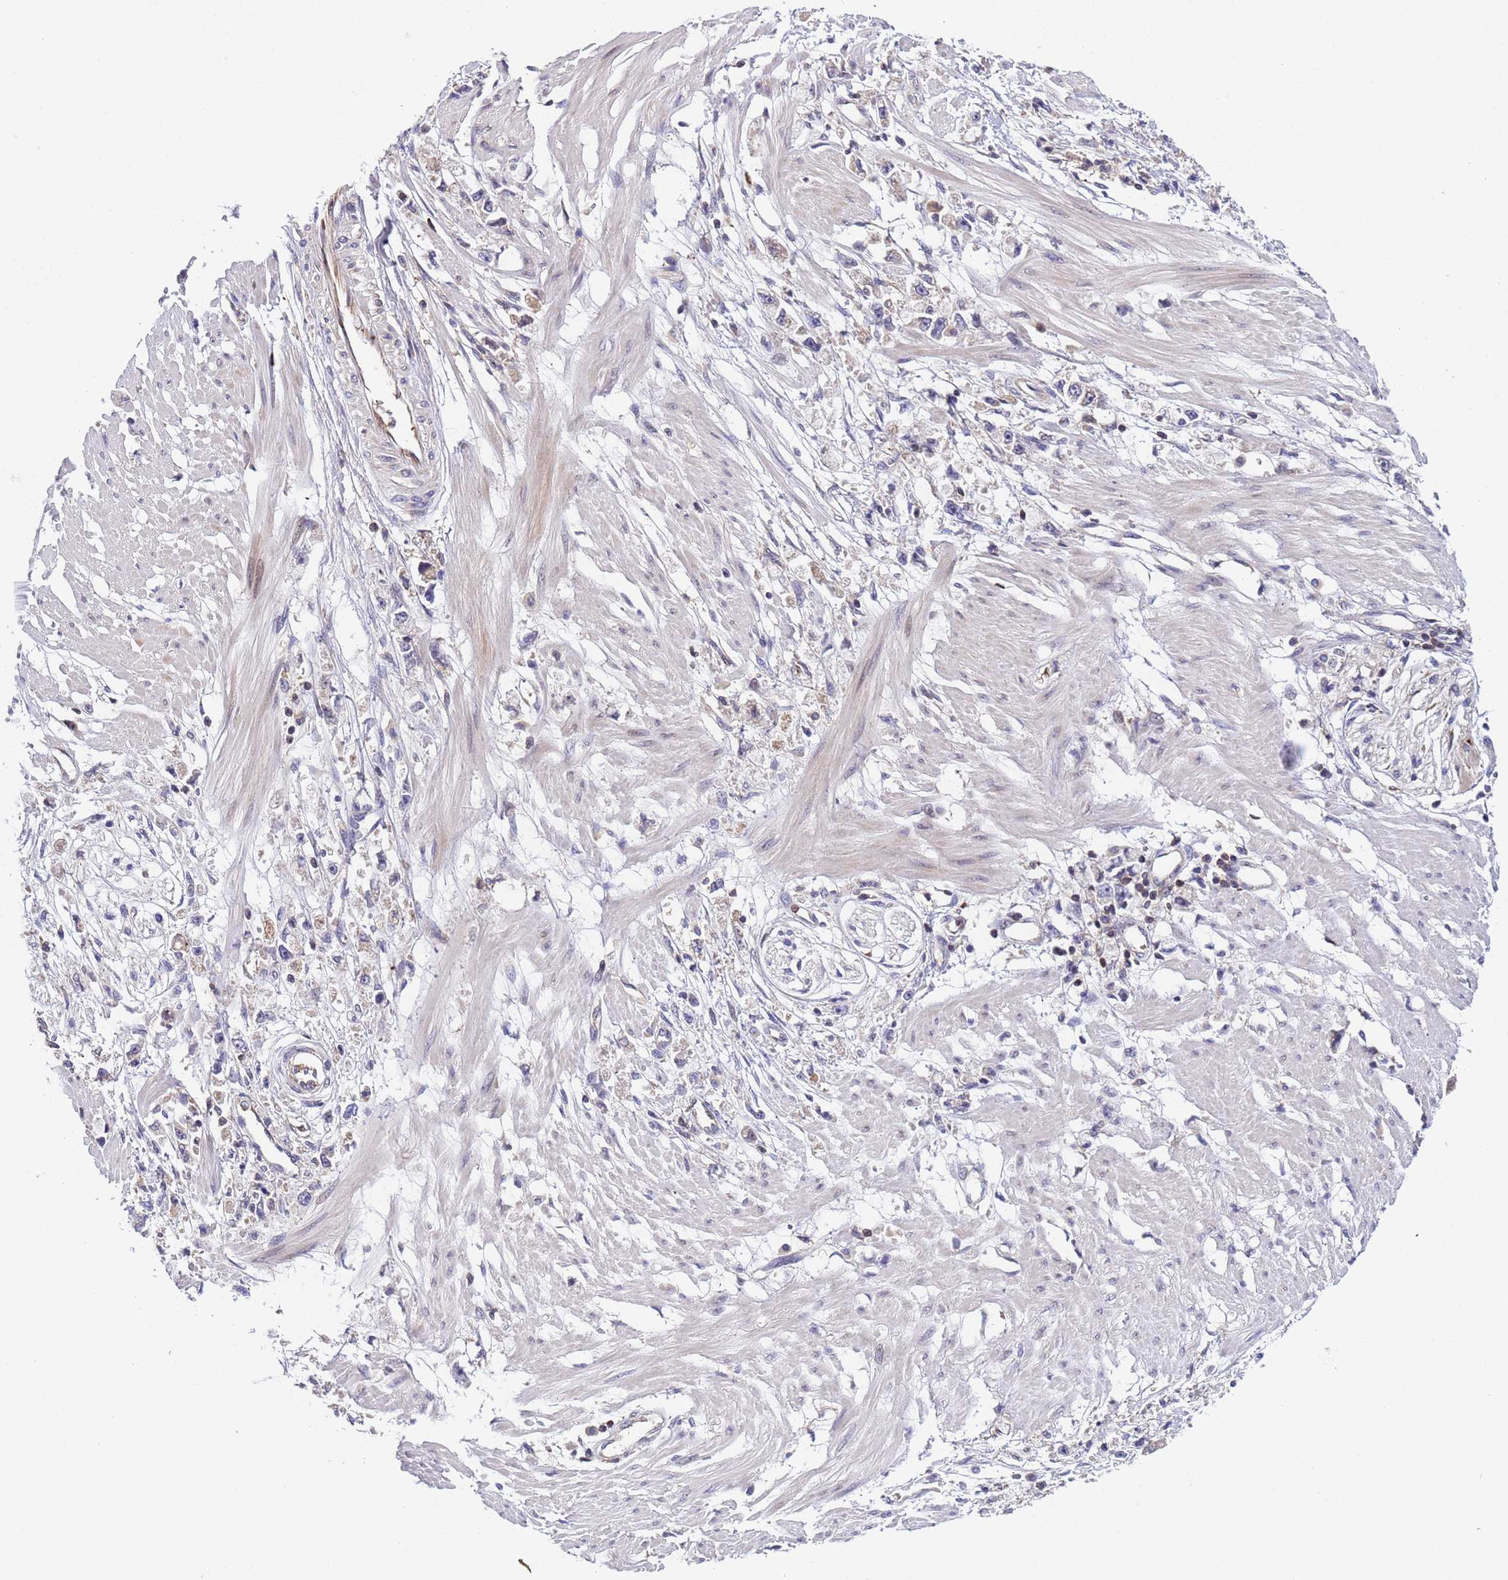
{"staining": {"intensity": "negative", "quantity": "none", "location": "none"}, "tissue": "stomach cancer", "cell_type": "Tumor cells", "image_type": "cancer", "snomed": [{"axis": "morphology", "description": "Adenocarcinoma, NOS"}, {"axis": "topography", "description": "Stomach"}], "caption": "IHC histopathology image of stomach cancer stained for a protein (brown), which shows no positivity in tumor cells. (Stains: DAB (3,3'-diaminobenzidine) IHC with hematoxylin counter stain, Microscopy: brightfield microscopy at high magnification).", "gene": "PARP16", "patient": {"sex": "female", "age": 59}}